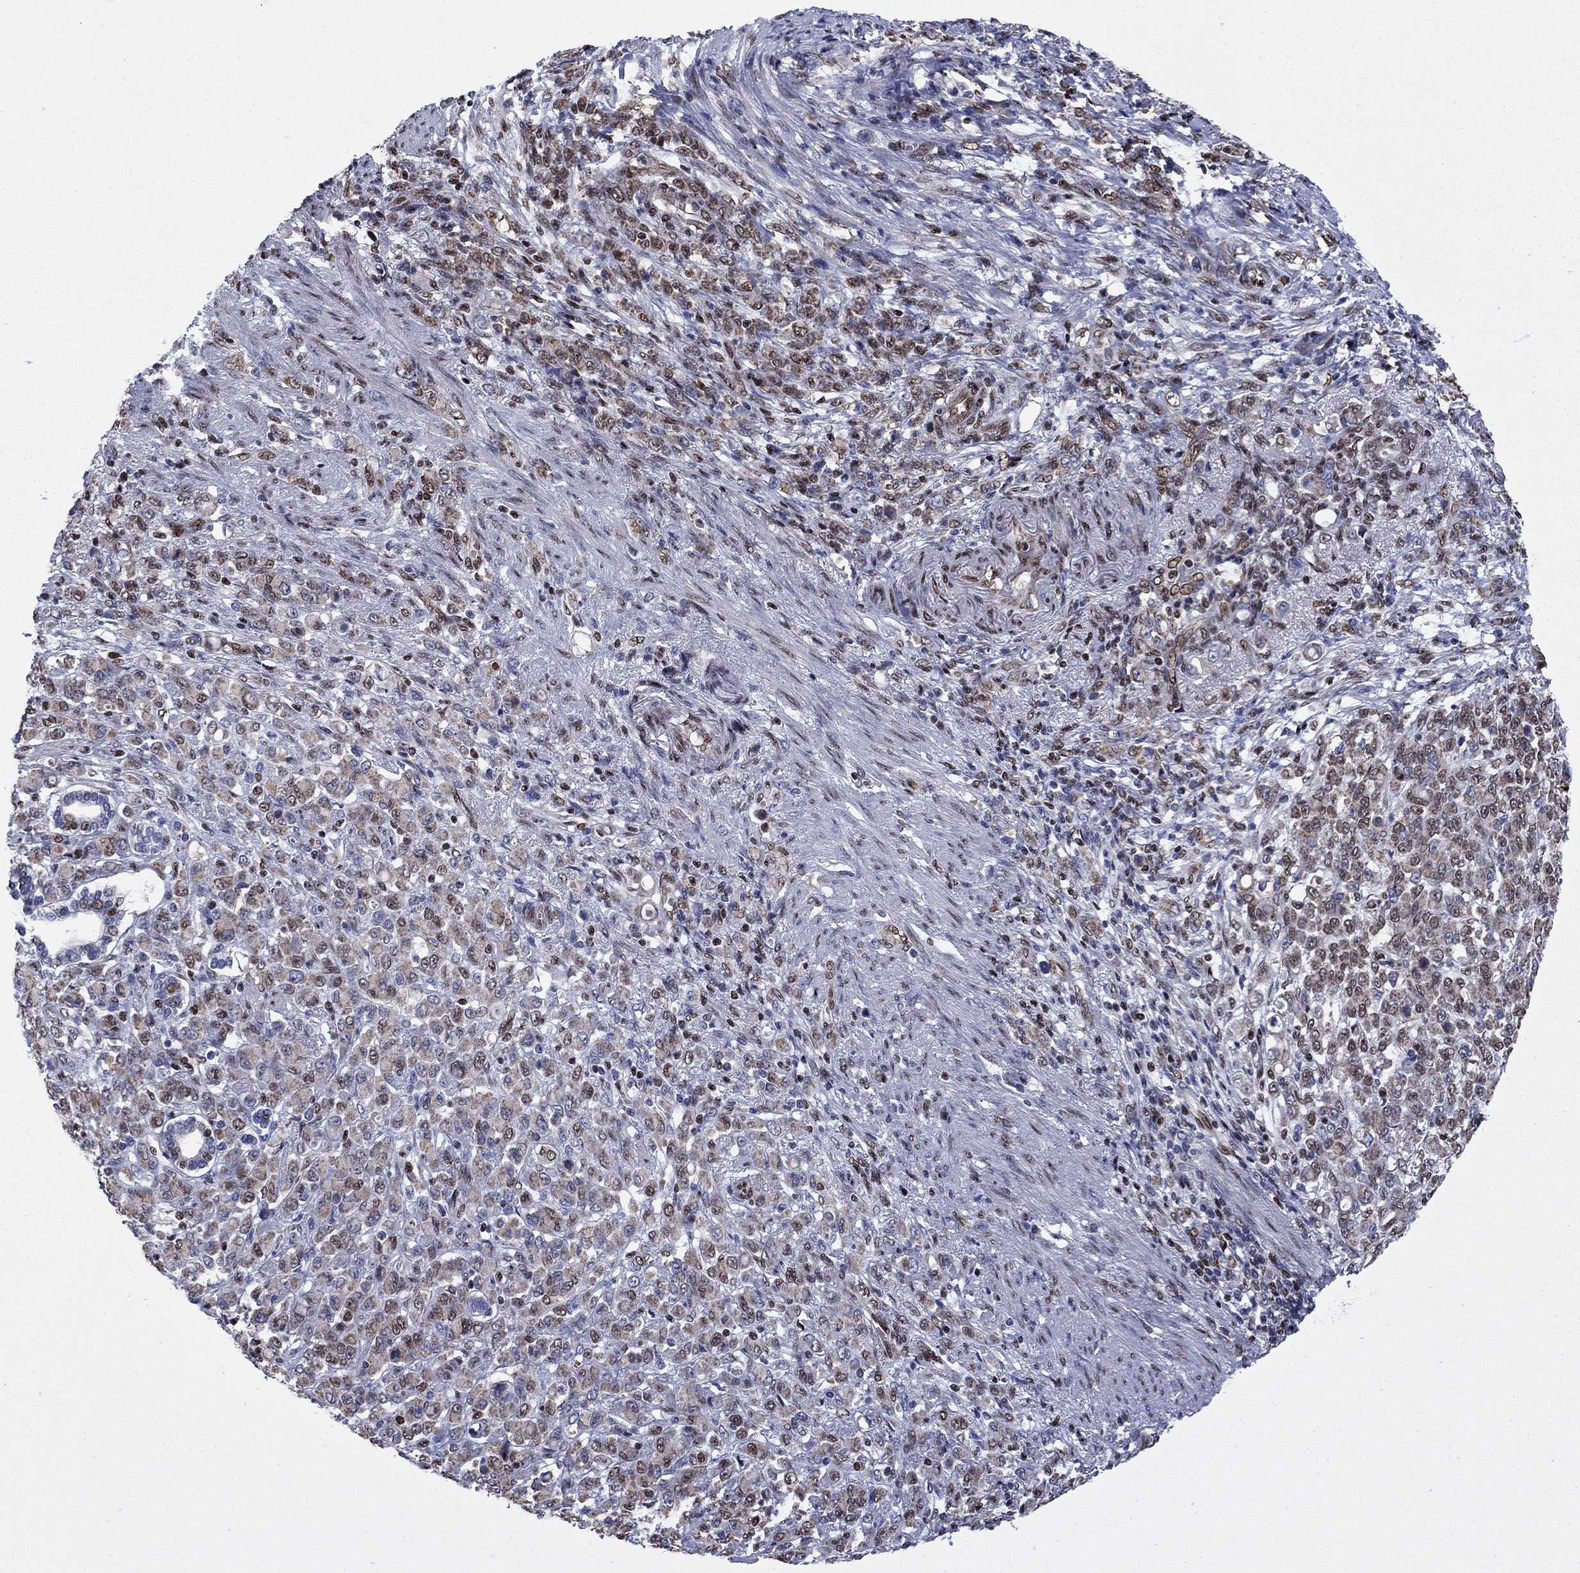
{"staining": {"intensity": "moderate", "quantity": "<25%", "location": "cytoplasmic/membranous,nuclear"}, "tissue": "stomach cancer", "cell_type": "Tumor cells", "image_type": "cancer", "snomed": [{"axis": "morphology", "description": "Normal tissue, NOS"}, {"axis": "morphology", "description": "Adenocarcinoma, NOS"}, {"axis": "topography", "description": "Stomach"}], "caption": "An immunohistochemistry (IHC) histopathology image of tumor tissue is shown. Protein staining in brown shows moderate cytoplasmic/membranous and nuclear positivity in stomach adenocarcinoma within tumor cells.", "gene": "N4BP2", "patient": {"sex": "female", "age": 79}}